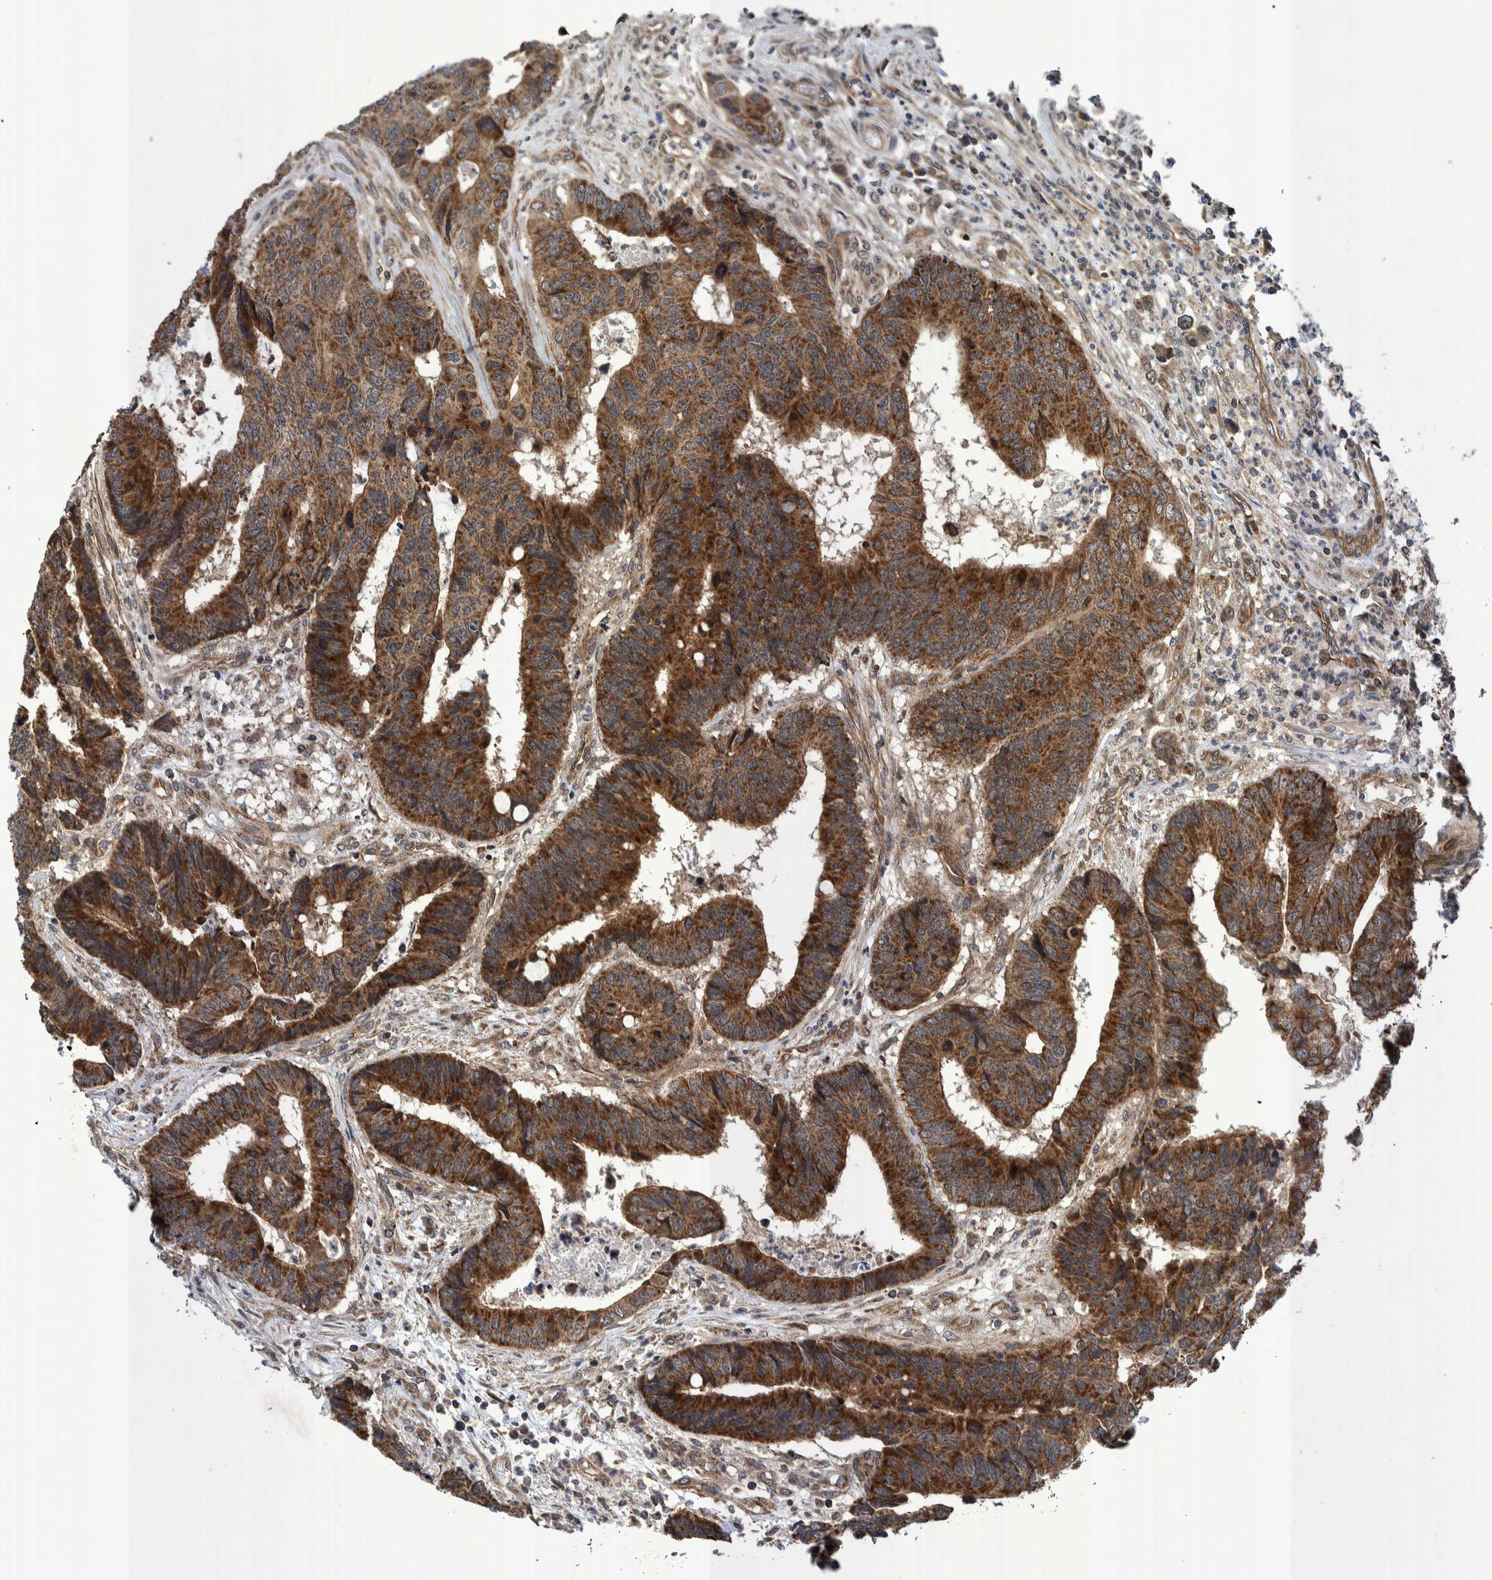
{"staining": {"intensity": "strong", "quantity": ">75%", "location": "cytoplasmic/membranous"}, "tissue": "colorectal cancer", "cell_type": "Tumor cells", "image_type": "cancer", "snomed": [{"axis": "morphology", "description": "Adenocarcinoma, NOS"}, {"axis": "topography", "description": "Rectum"}], "caption": "Adenocarcinoma (colorectal) stained for a protein reveals strong cytoplasmic/membranous positivity in tumor cells. (Stains: DAB in brown, nuclei in blue, Microscopy: brightfield microscopy at high magnification).", "gene": "MRPS7", "patient": {"sex": "male", "age": 84}}